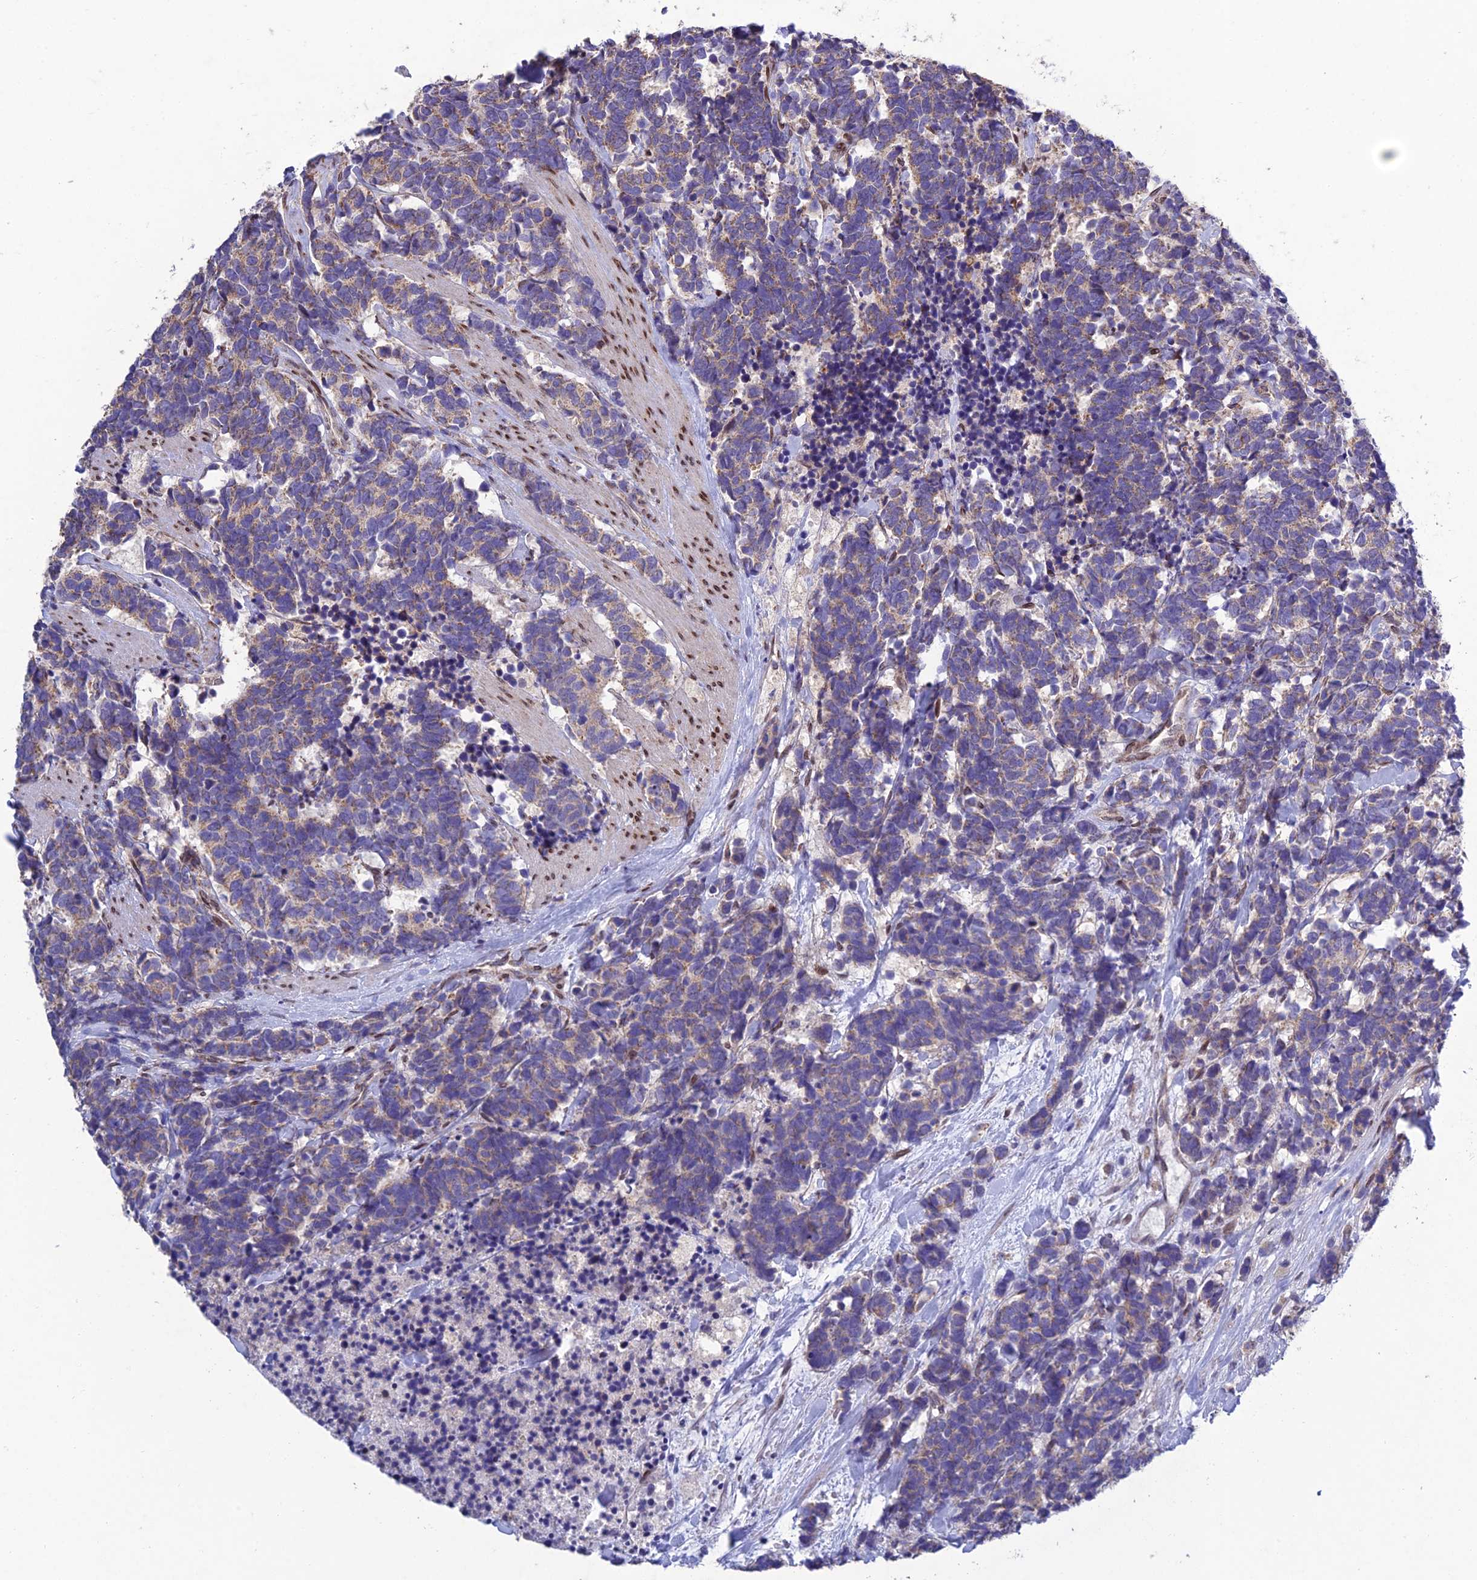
{"staining": {"intensity": "weak", "quantity": ">75%", "location": "cytoplasmic/membranous"}, "tissue": "carcinoid", "cell_type": "Tumor cells", "image_type": "cancer", "snomed": [{"axis": "morphology", "description": "Carcinoma, NOS"}, {"axis": "morphology", "description": "Carcinoid, malignant, NOS"}, {"axis": "topography", "description": "Prostate"}], "caption": "This is a micrograph of immunohistochemistry (IHC) staining of carcinoid, which shows weak positivity in the cytoplasmic/membranous of tumor cells.", "gene": "MGAT2", "patient": {"sex": "male", "age": 57}}